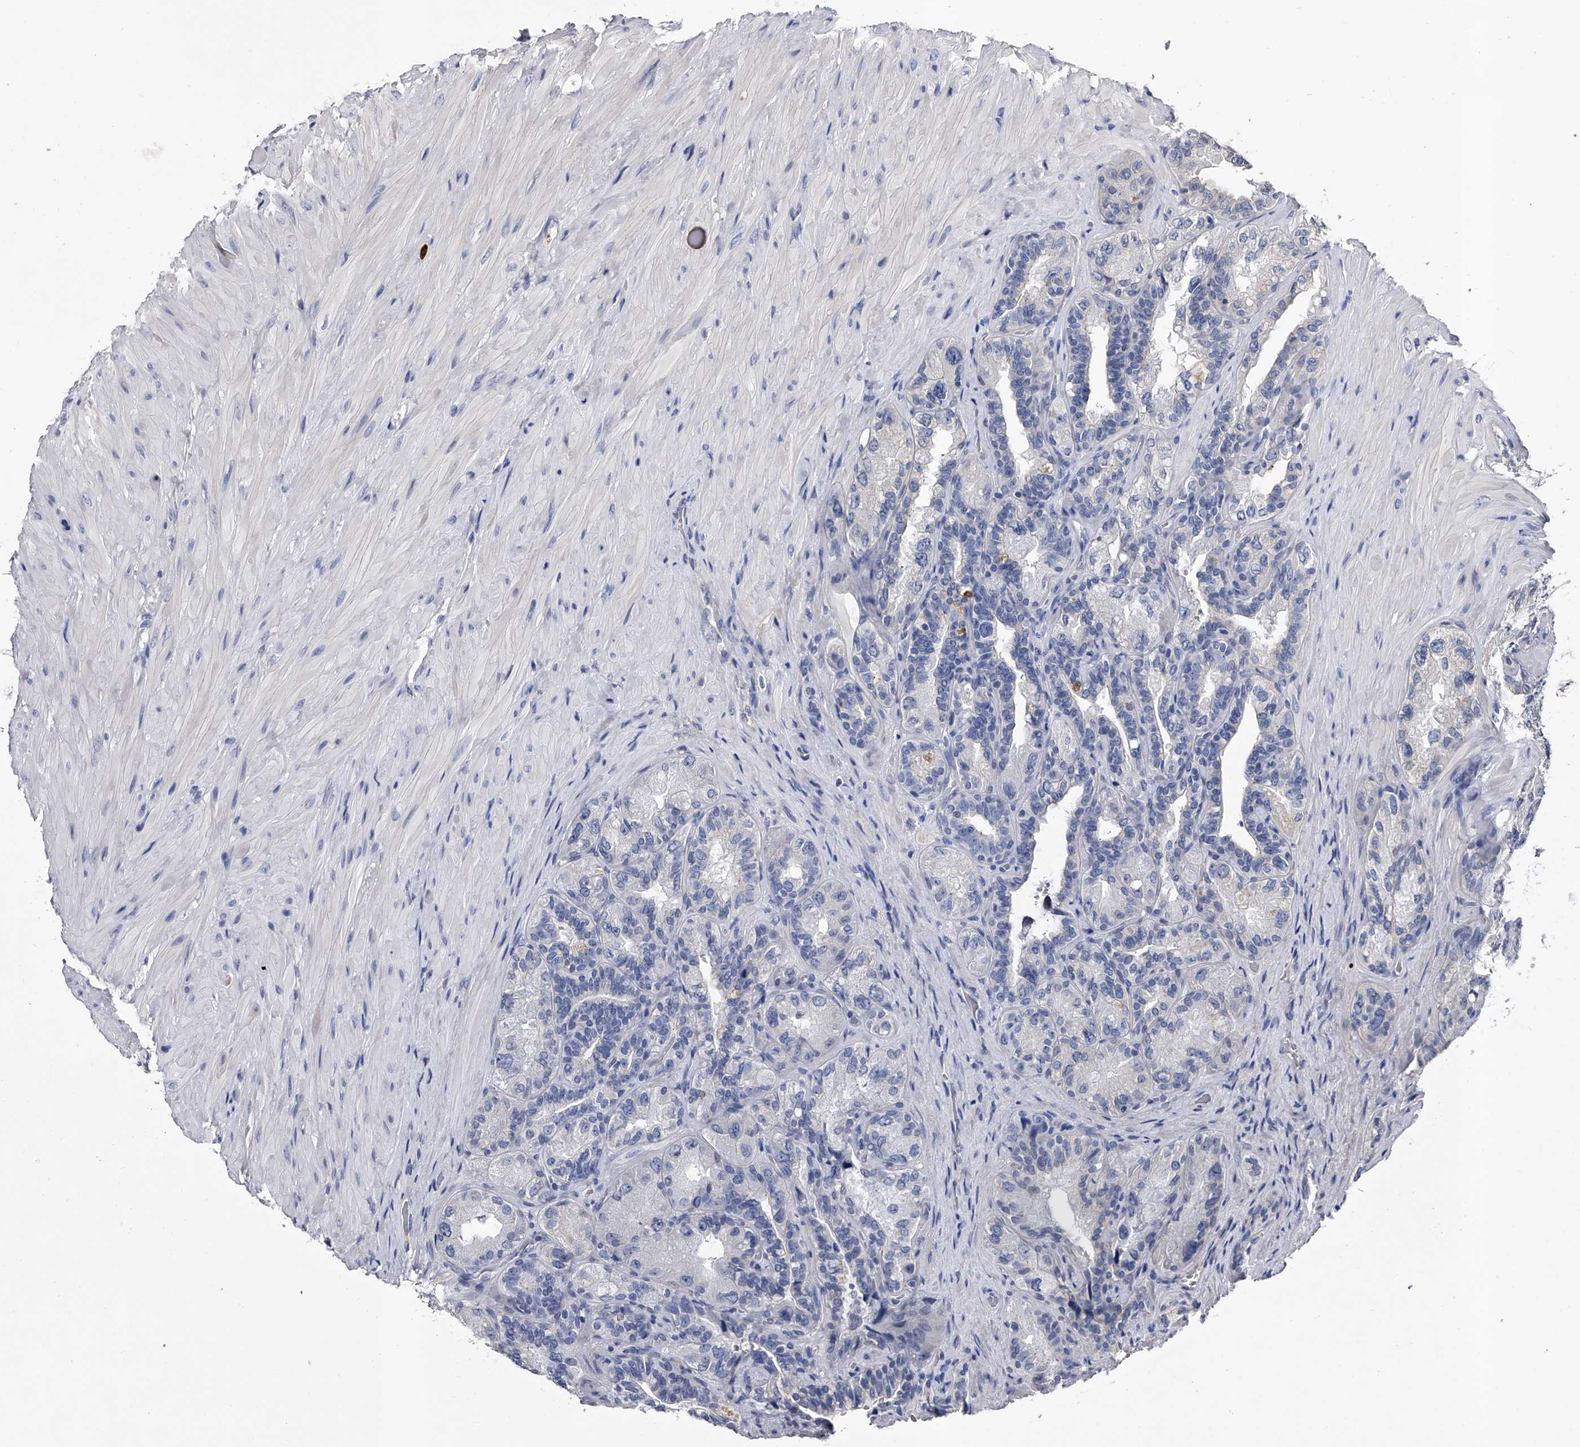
{"staining": {"intensity": "negative", "quantity": "none", "location": "none"}, "tissue": "seminal vesicle", "cell_type": "Glandular cells", "image_type": "normal", "snomed": [{"axis": "morphology", "description": "Normal tissue, NOS"}, {"axis": "topography", "description": "Prostate"}, {"axis": "topography", "description": "Seminal veicle"}], "caption": "Immunohistochemistry of benign human seminal vesicle exhibits no positivity in glandular cells. The staining was performed using DAB (3,3'-diaminobenzidine) to visualize the protein expression in brown, while the nuclei were stained in blue with hematoxylin (Magnification: 20x).", "gene": "EFCAB7", "patient": {"sex": "male", "age": 67}}